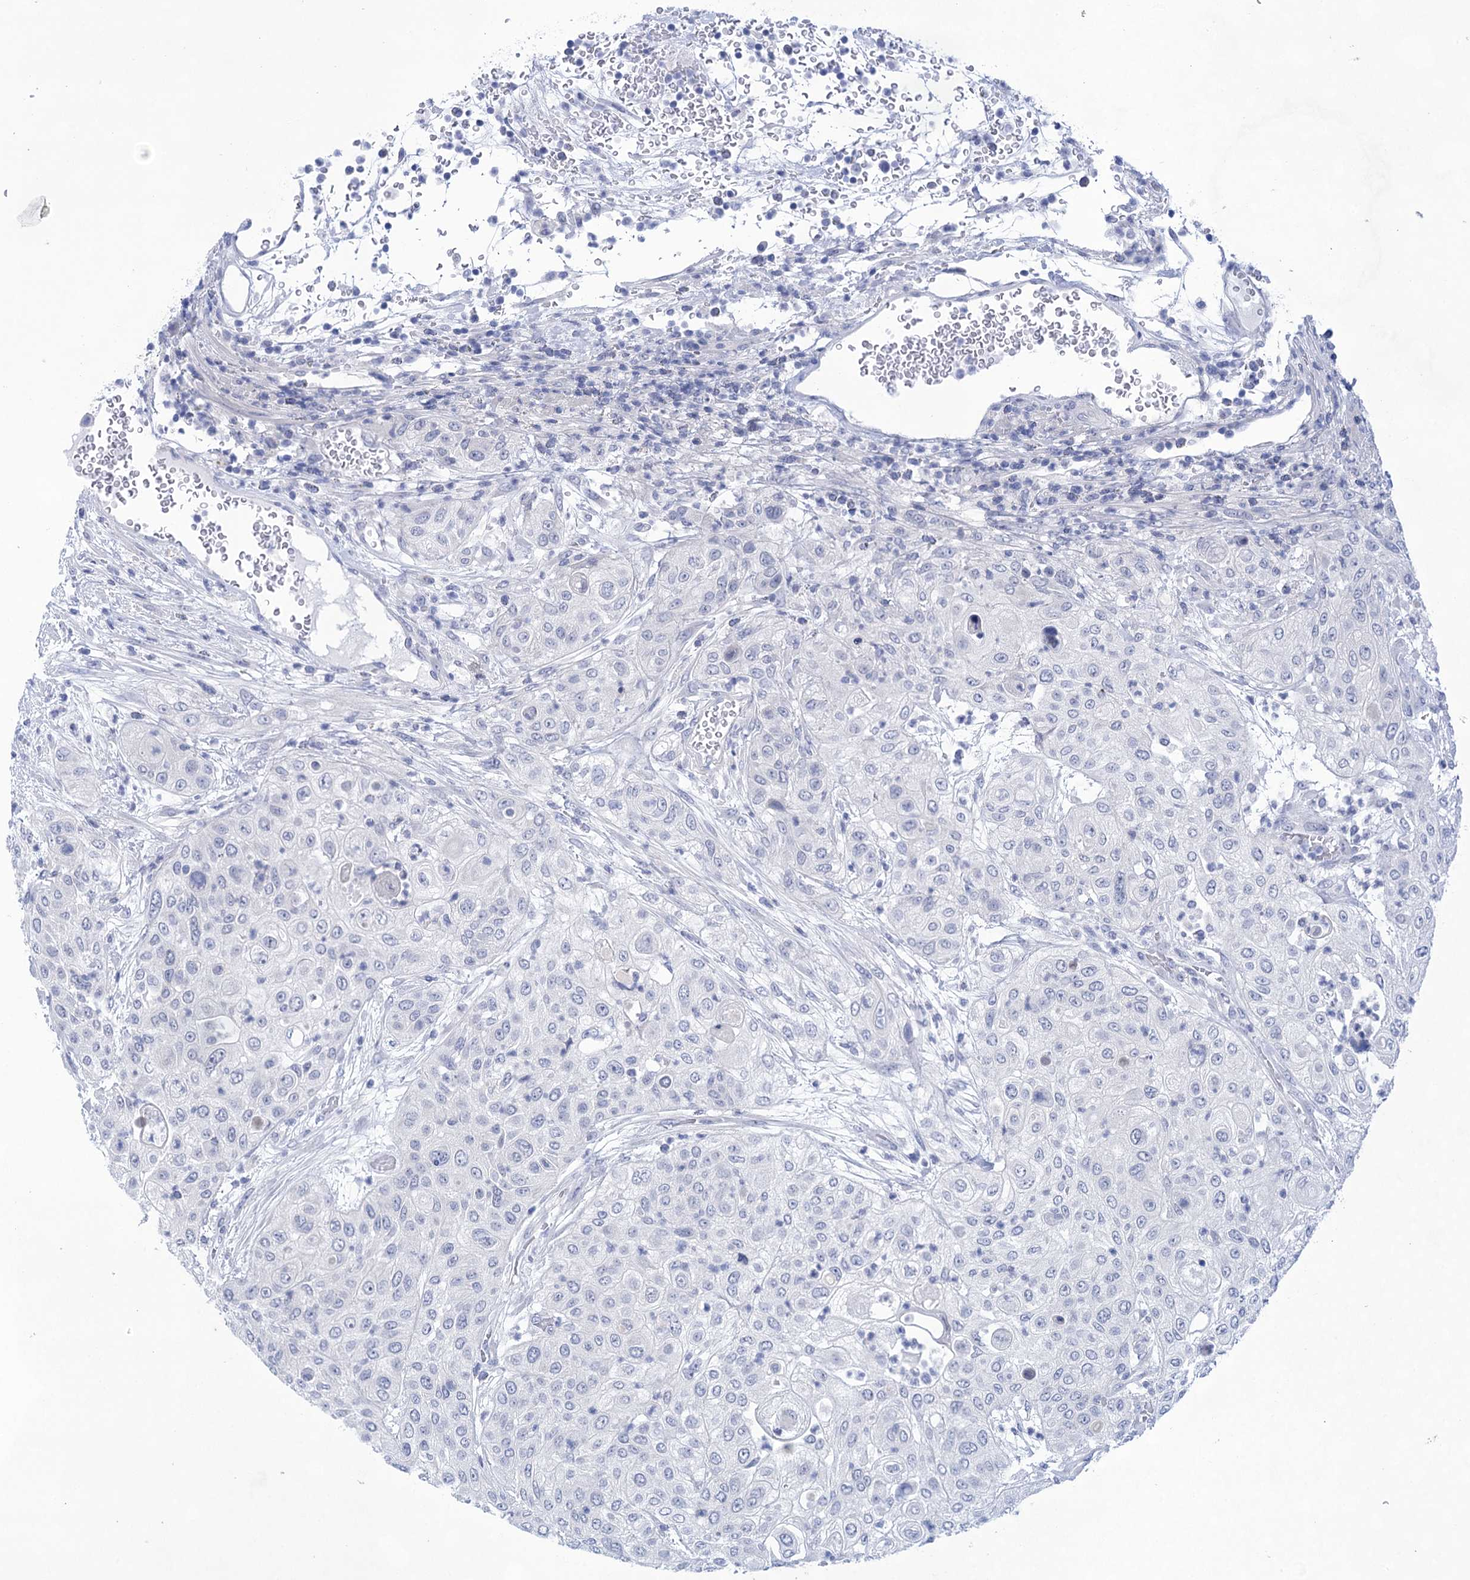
{"staining": {"intensity": "negative", "quantity": "none", "location": "none"}, "tissue": "urothelial cancer", "cell_type": "Tumor cells", "image_type": "cancer", "snomed": [{"axis": "morphology", "description": "Urothelial carcinoma, High grade"}, {"axis": "topography", "description": "Urinary bladder"}], "caption": "High magnification brightfield microscopy of high-grade urothelial carcinoma stained with DAB (3,3'-diaminobenzidine) (brown) and counterstained with hematoxylin (blue): tumor cells show no significant expression. (DAB IHC visualized using brightfield microscopy, high magnification).", "gene": "LALBA", "patient": {"sex": "female", "age": 79}}